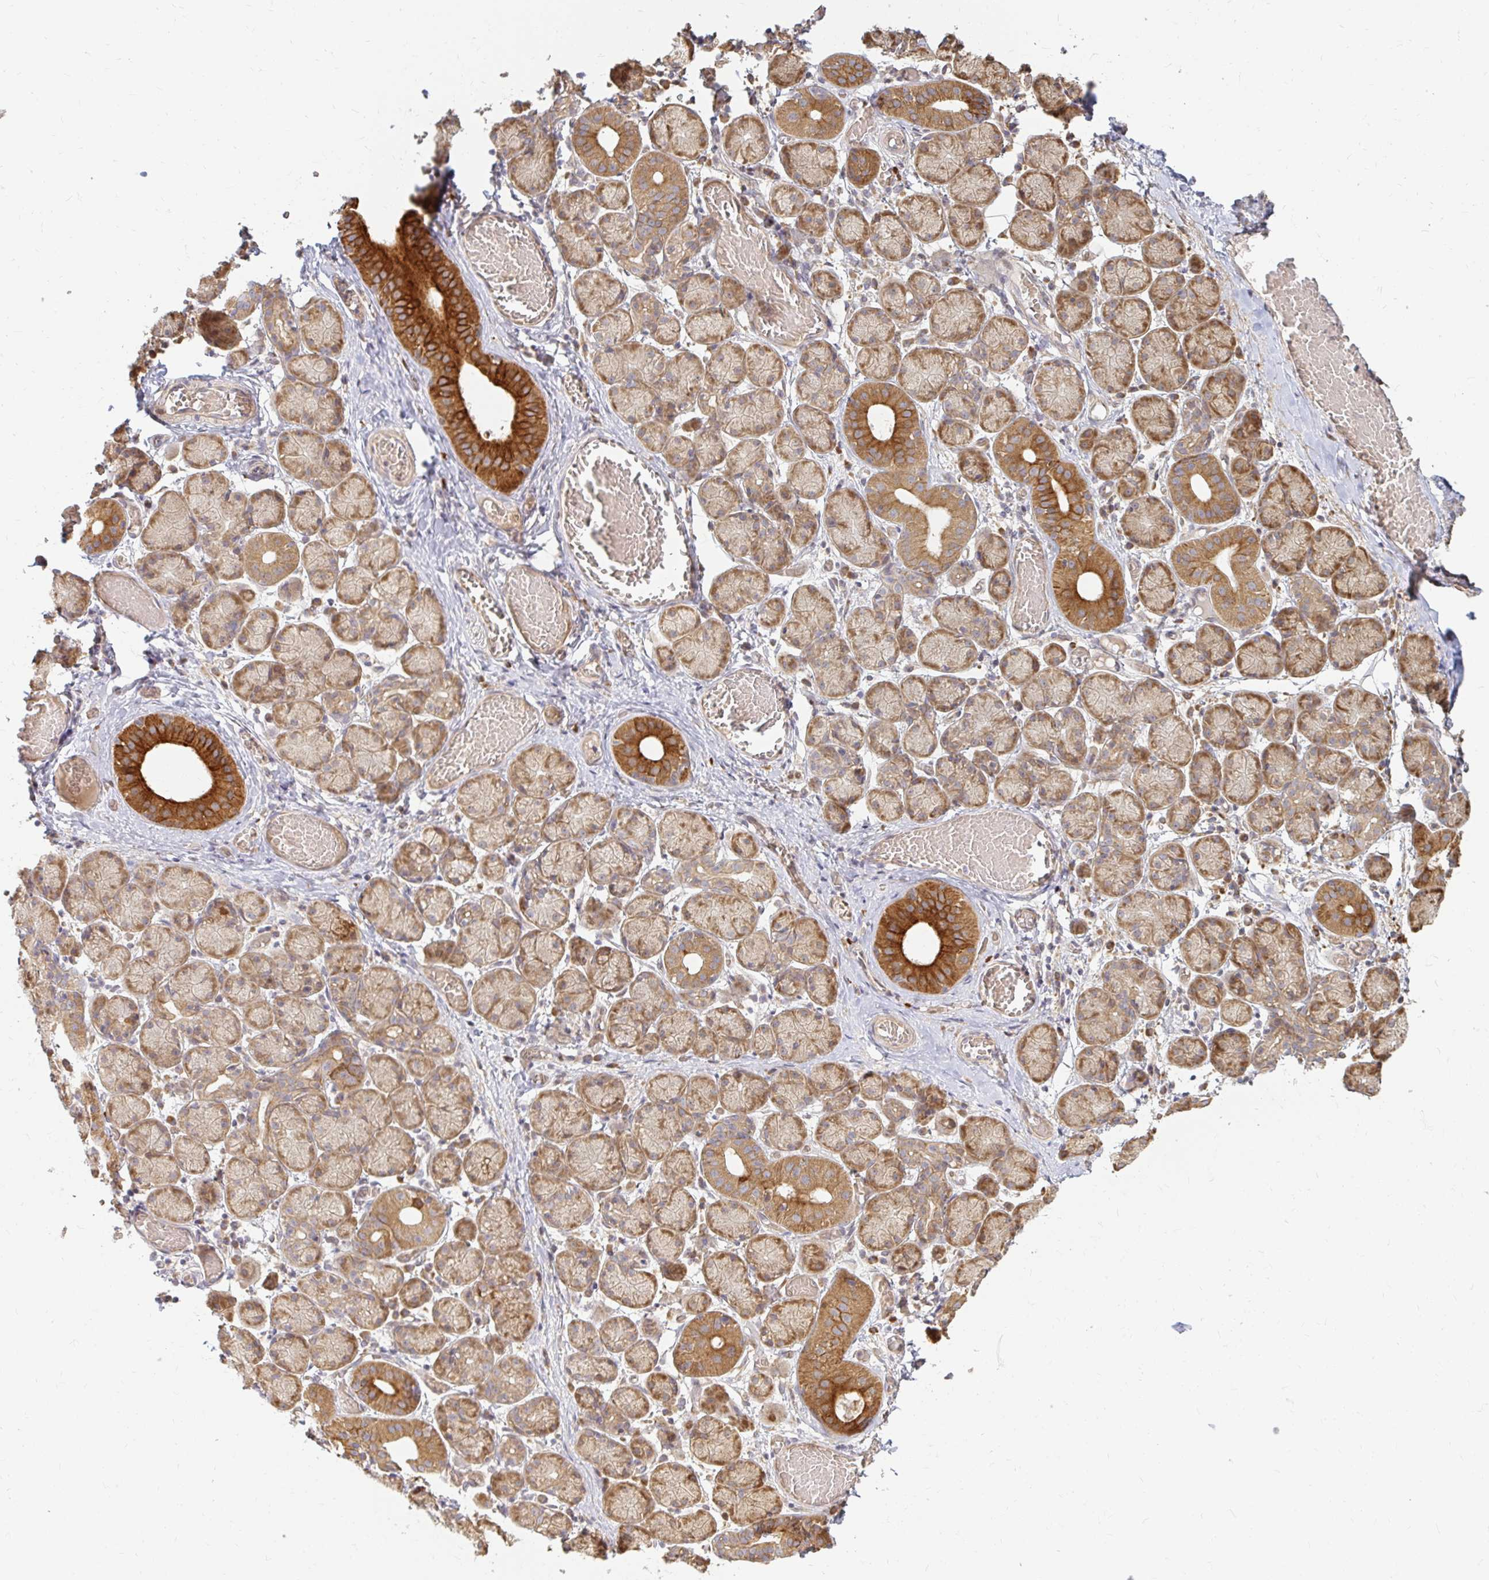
{"staining": {"intensity": "moderate", "quantity": ">75%", "location": "cytoplasmic/membranous"}, "tissue": "salivary gland", "cell_type": "Glandular cells", "image_type": "normal", "snomed": [{"axis": "morphology", "description": "Normal tissue, NOS"}, {"axis": "topography", "description": "Salivary gland"}], "caption": "Glandular cells reveal moderate cytoplasmic/membranous positivity in approximately >75% of cells in benign salivary gland.", "gene": "CAST", "patient": {"sex": "female", "age": 24}}